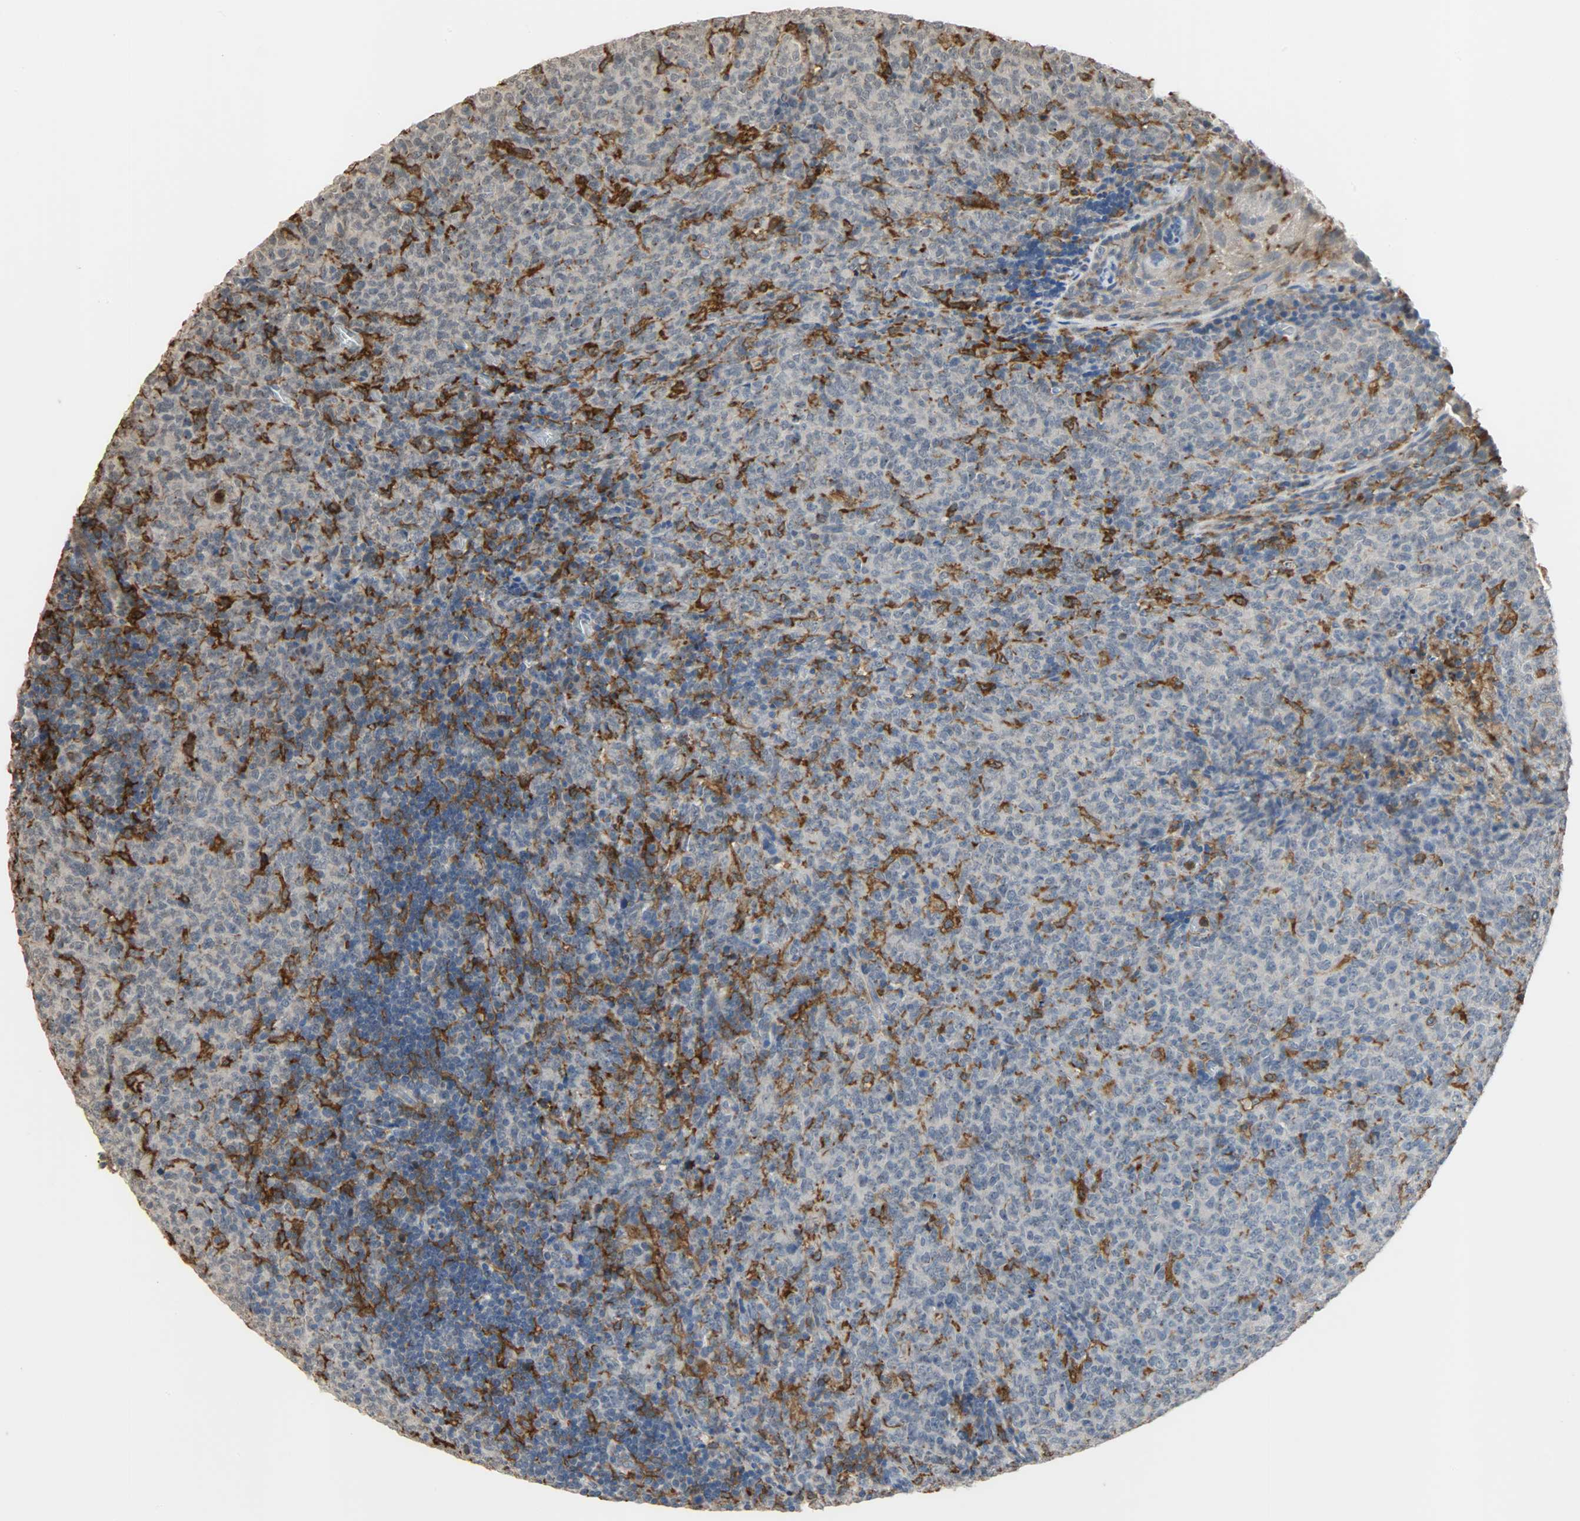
{"staining": {"intensity": "negative", "quantity": "none", "location": "none"}, "tissue": "lymphoma", "cell_type": "Tumor cells", "image_type": "cancer", "snomed": [{"axis": "morphology", "description": "Malignant lymphoma, non-Hodgkin's type, High grade"}, {"axis": "topography", "description": "Tonsil"}], "caption": "Protein analysis of malignant lymphoma, non-Hodgkin's type (high-grade) shows no significant staining in tumor cells.", "gene": "SKAP2", "patient": {"sex": "female", "age": 36}}